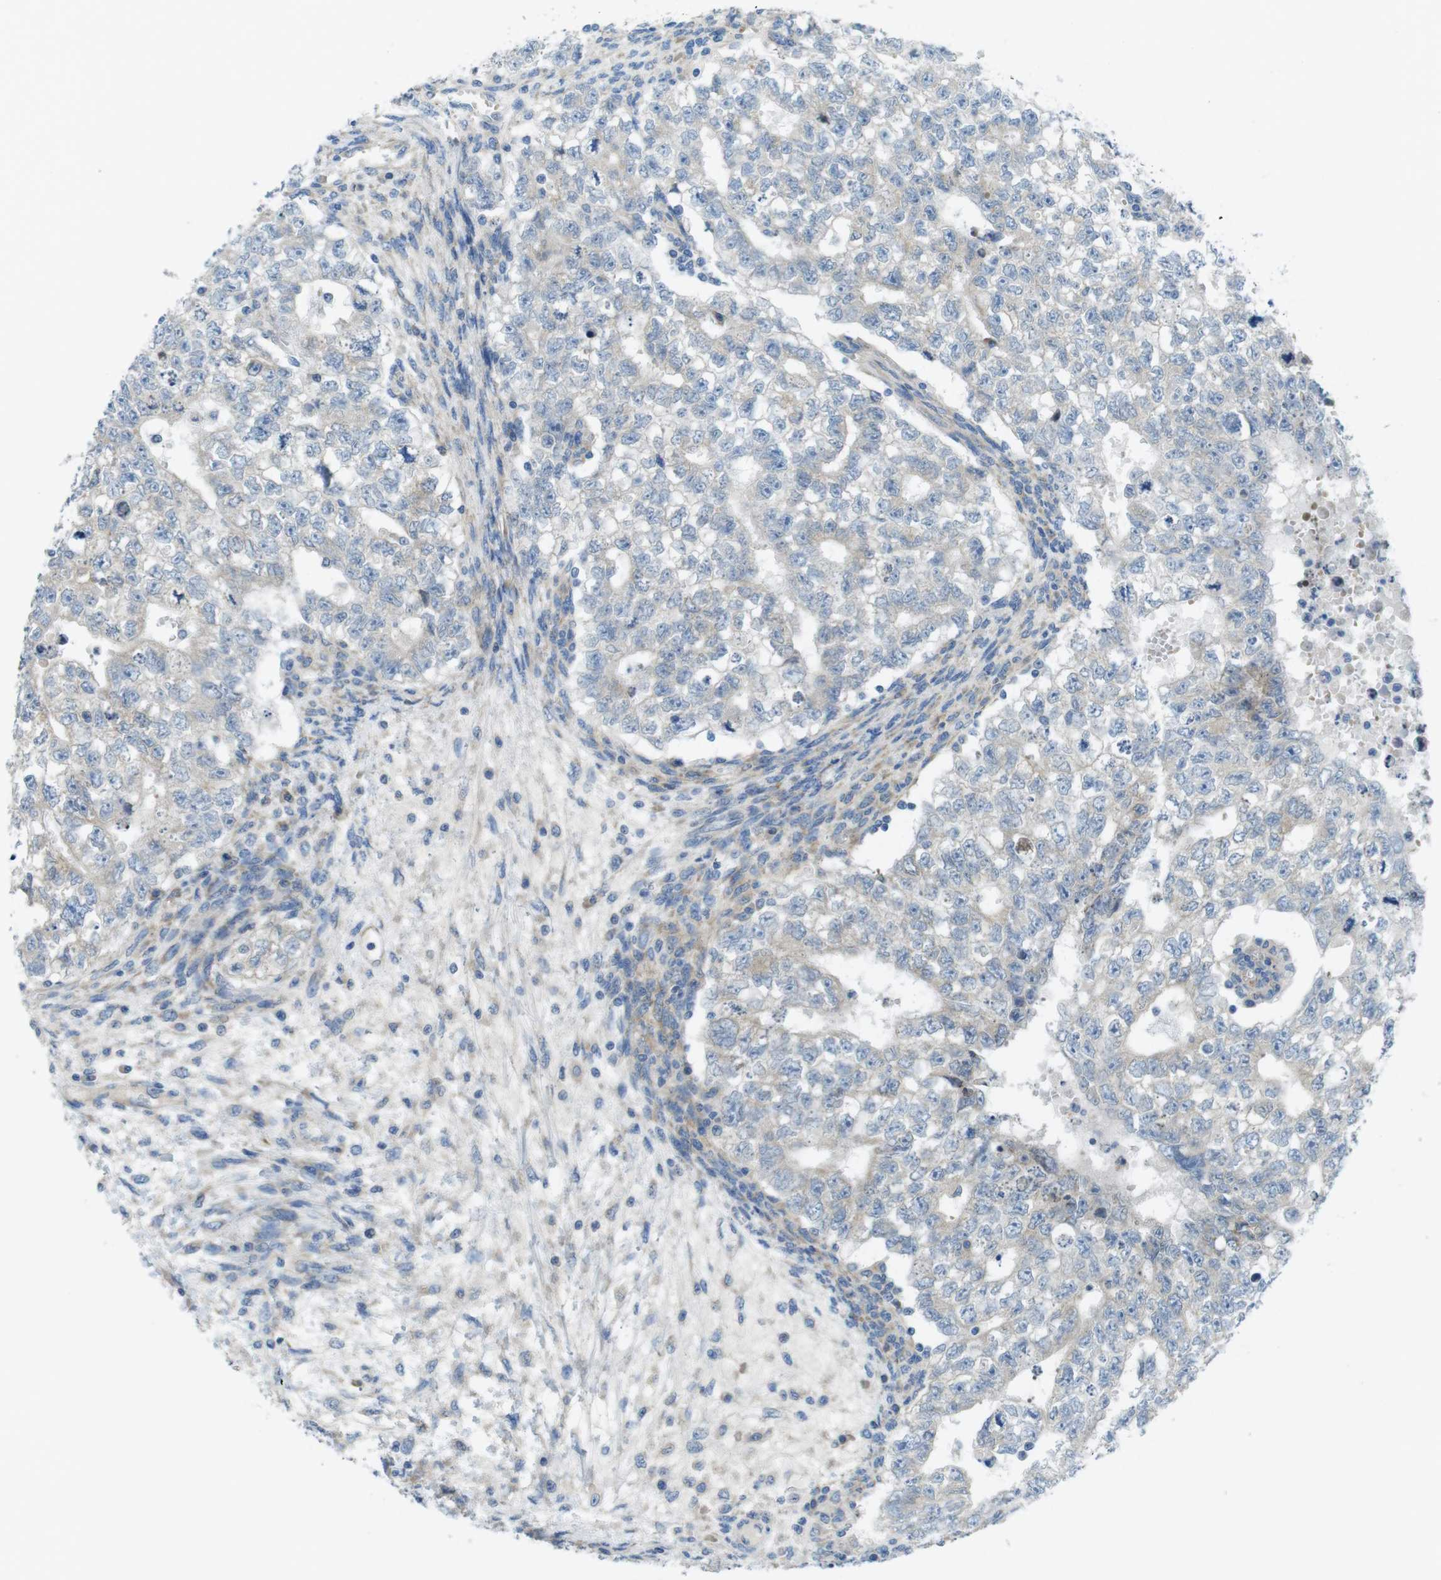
{"staining": {"intensity": "negative", "quantity": "none", "location": "none"}, "tissue": "testis cancer", "cell_type": "Tumor cells", "image_type": "cancer", "snomed": [{"axis": "morphology", "description": "Seminoma, NOS"}, {"axis": "morphology", "description": "Carcinoma, Embryonal, NOS"}, {"axis": "topography", "description": "Testis"}], "caption": "IHC of human testis cancer reveals no positivity in tumor cells.", "gene": "TMEM234", "patient": {"sex": "male", "age": 38}}